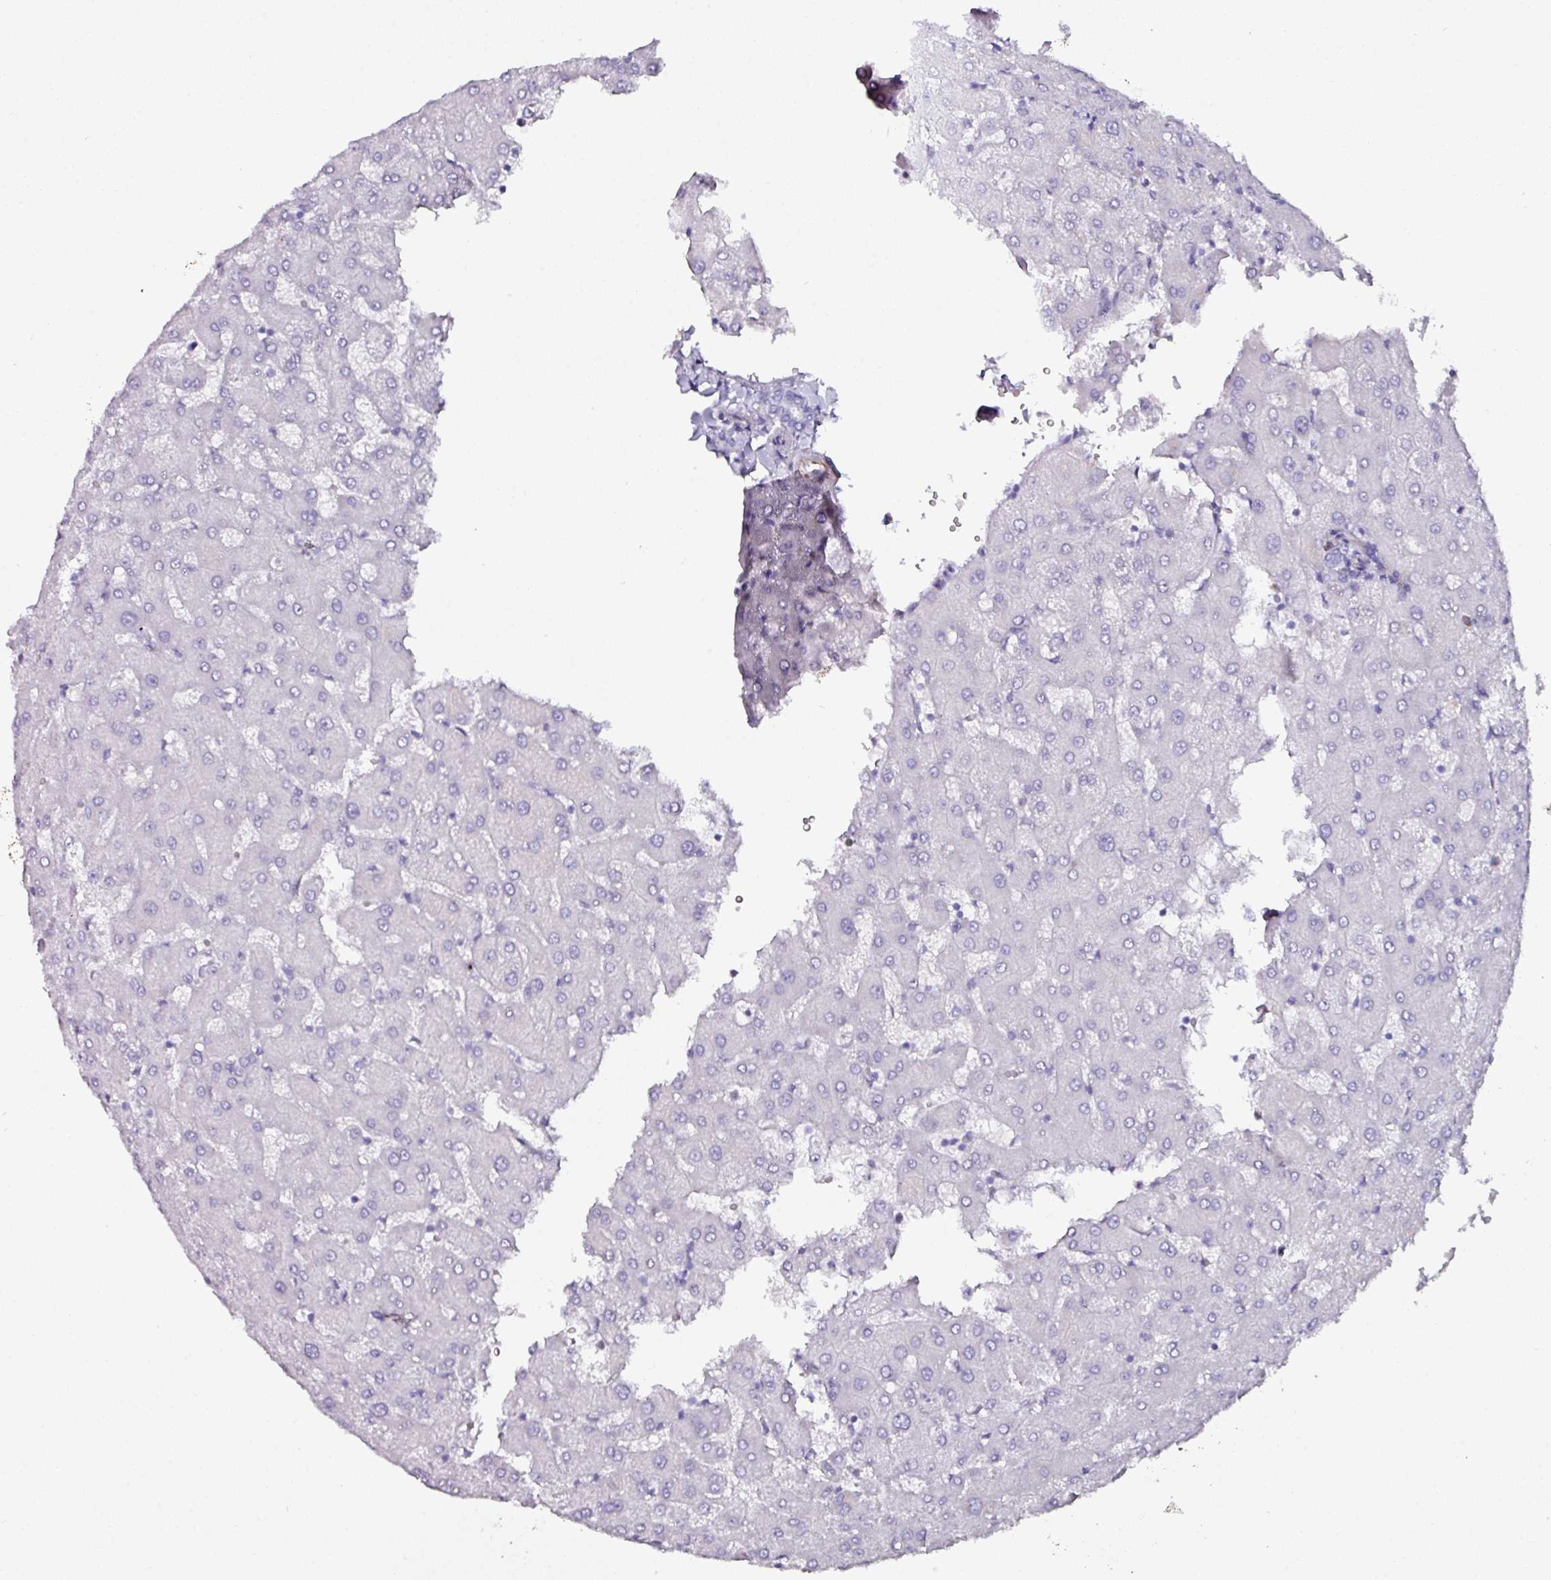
{"staining": {"intensity": "negative", "quantity": "none", "location": "none"}, "tissue": "liver", "cell_type": "Cholangiocytes", "image_type": "normal", "snomed": [{"axis": "morphology", "description": "Normal tissue, NOS"}, {"axis": "topography", "description": "Liver"}], "caption": "High power microscopy histopathology image of an IHC photomicrograph of normal liver, revealing no significant staining in cholangiocytes.", "gene": "TMPRSS9", "patient": {"sex": "female", "age": 63}}